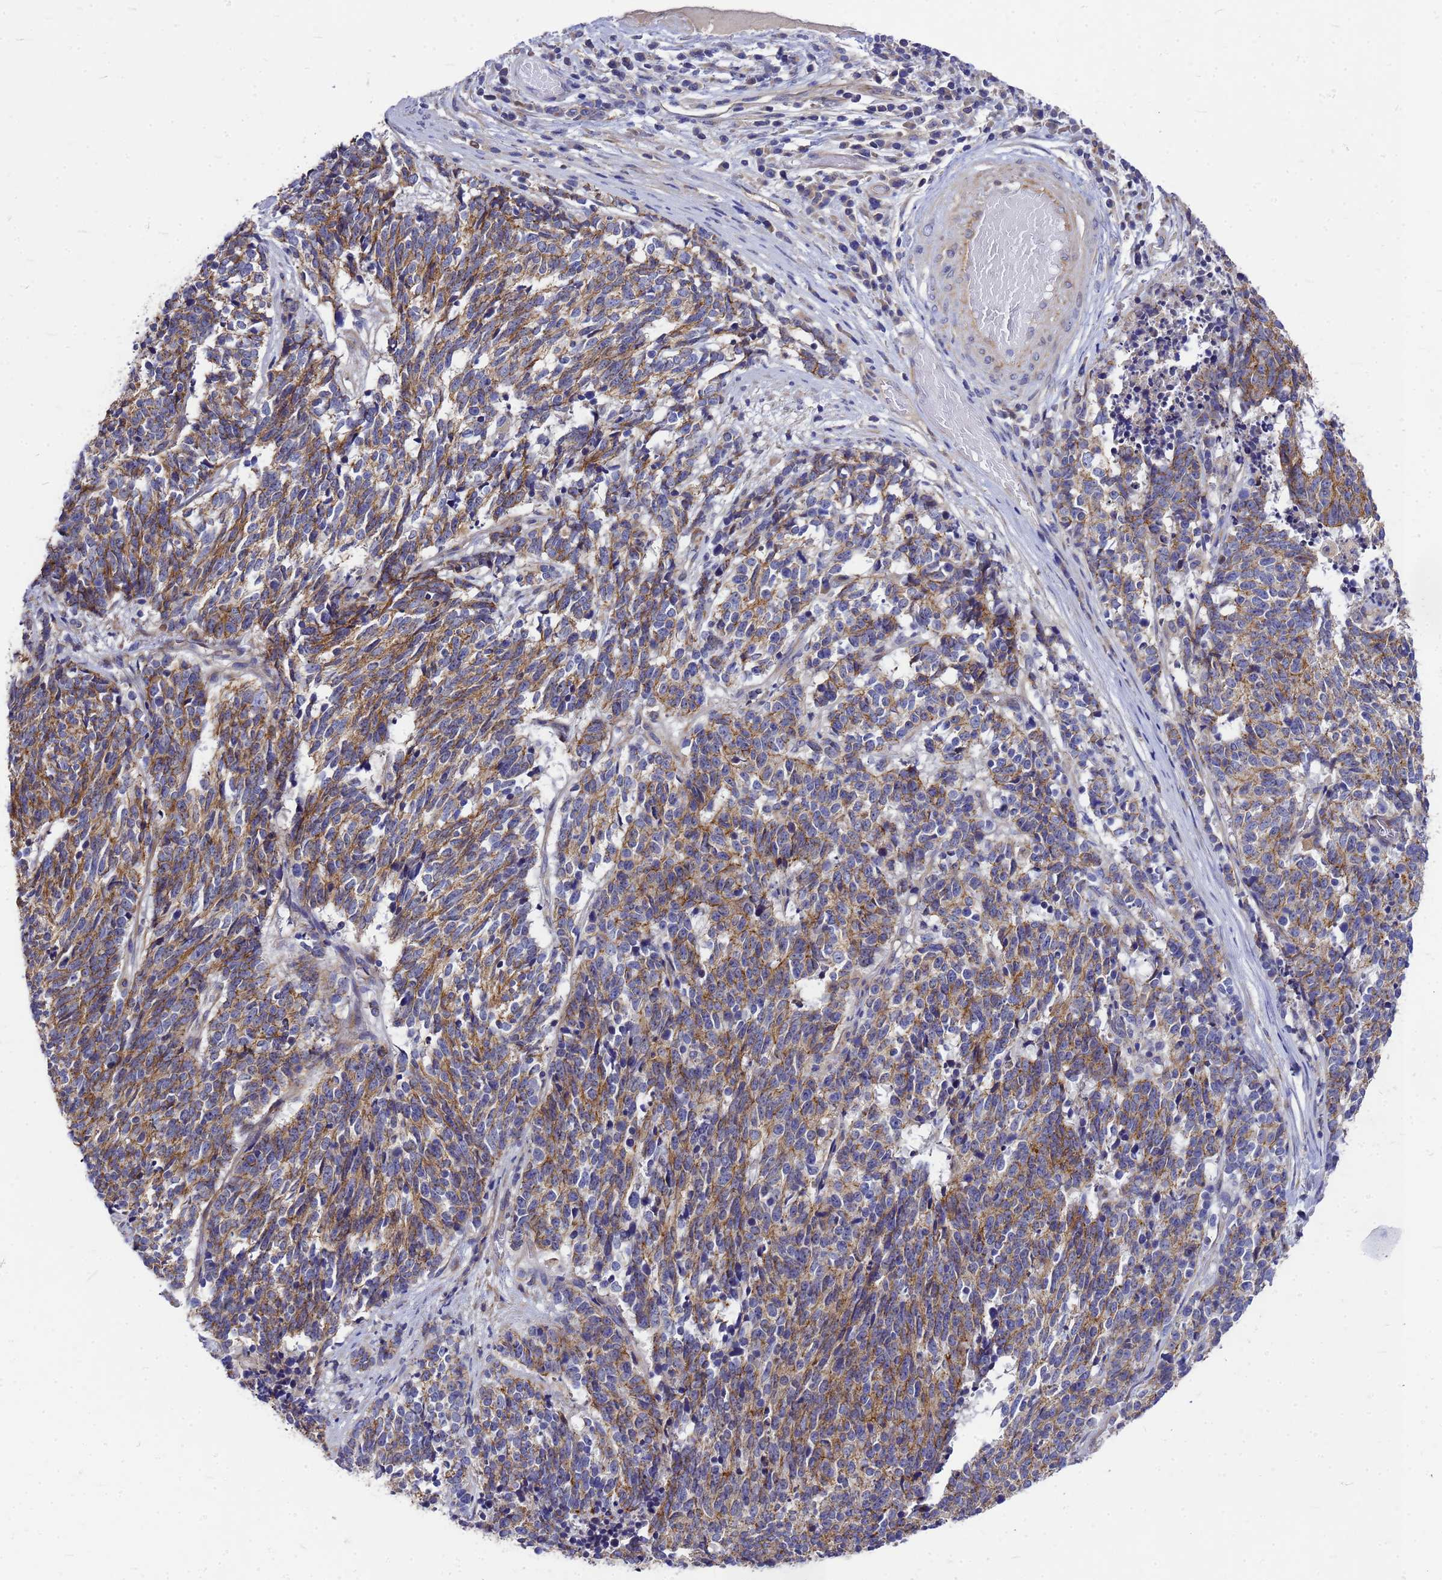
{"staining": {"intensity": "moderate", "quantity": ">75%", "location": "cytoplasmic/membranous"}, "tissue": "cervical cancer", "cell_type": "Tumor cells", "image_type": "cancer", "snomed": [{"axis": "morphology", "description": "Squamous cell carcinoma, NOS"}, {"axis": "topography", "description": "Cervix"}], "caption": "DAB (3,3'-diaminobenzidine) immunohistochemical staining of squamous cell carcinoma (cervical) displays moderate cytoplasmic/membranous protein staining in about >75% of tumor cells. The protein of interest is shown in brown color, while the nuclei are stained blue.", "gene": "FBXW5", "patient": {"sex": "female", "age": 29}}